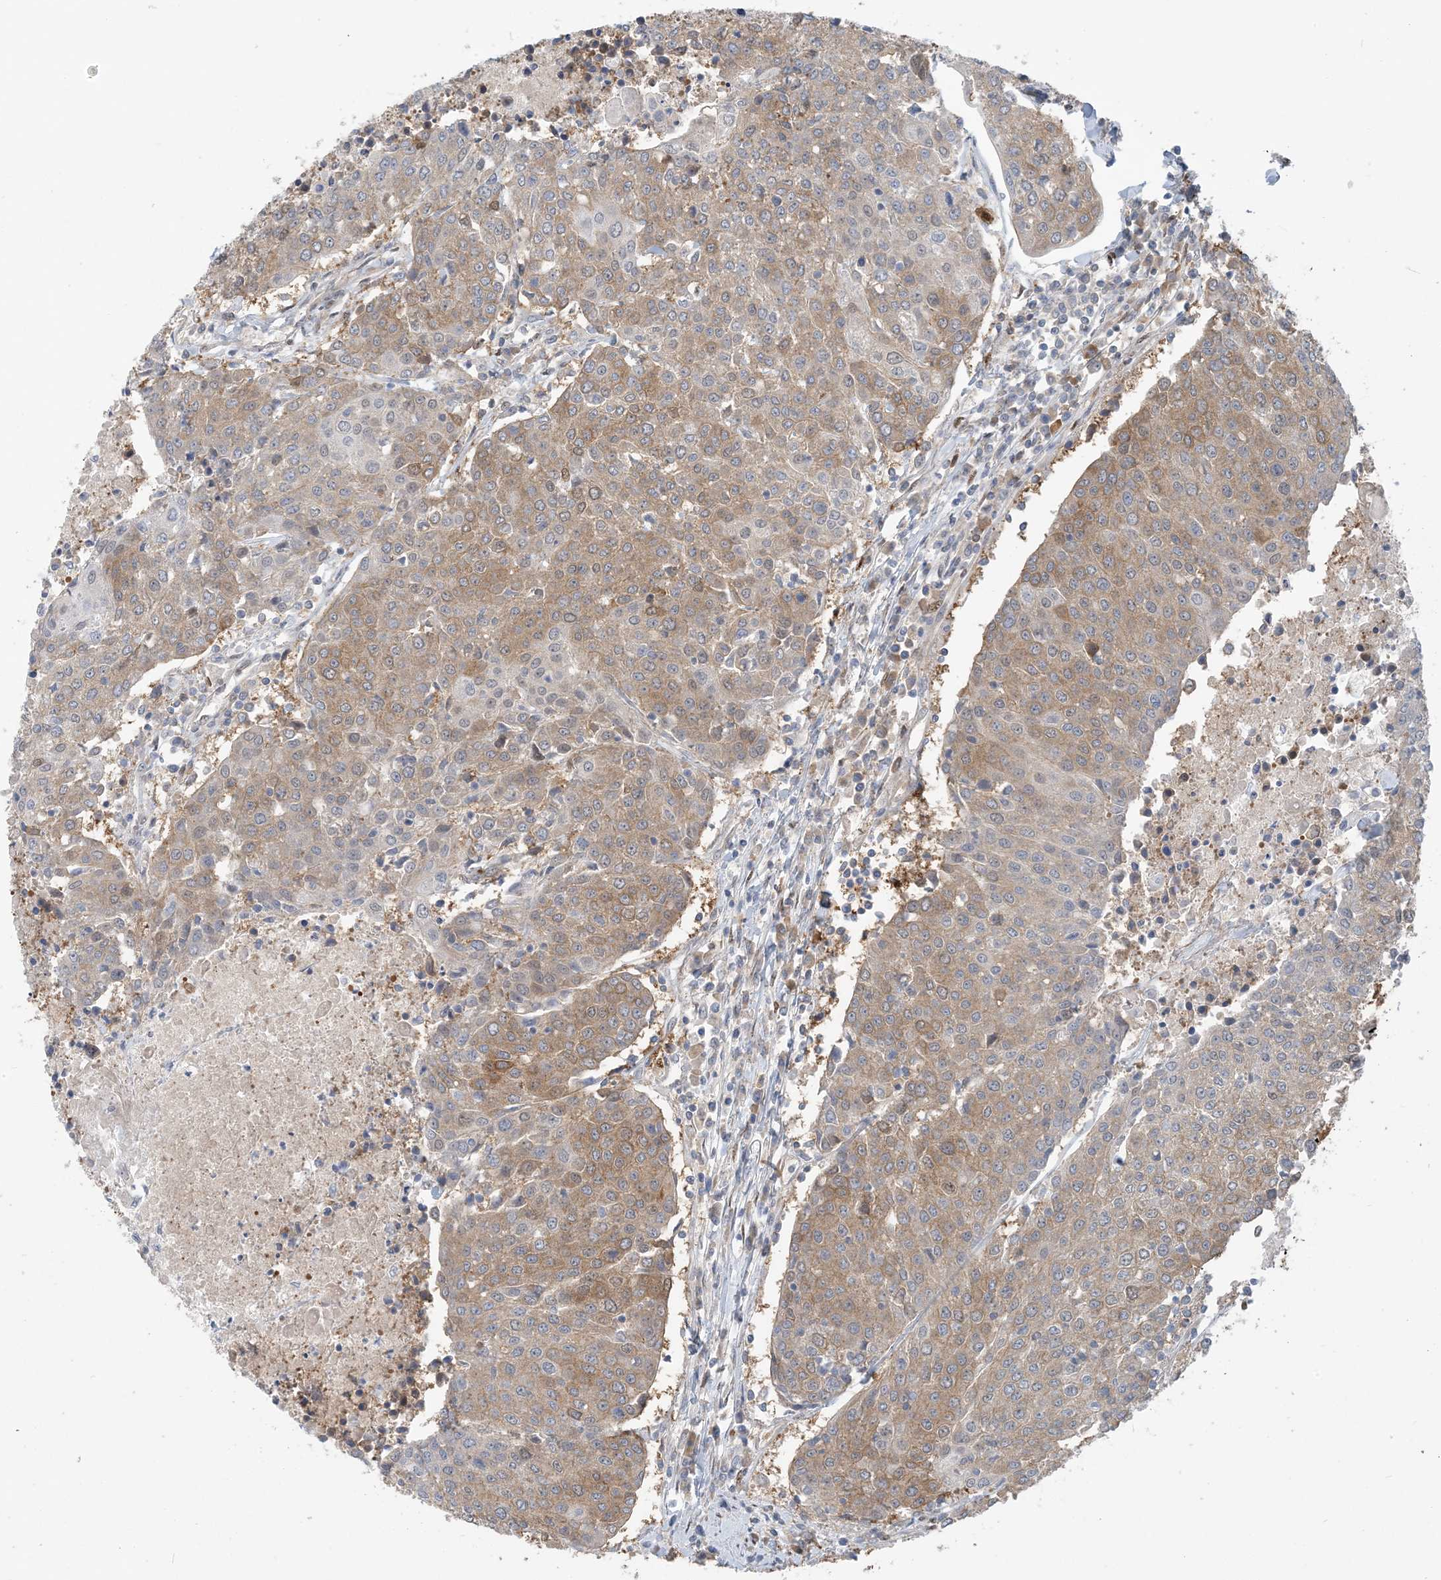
{"staining": {"intensity": "moderate", "quantity": ">75%", "location": "cytoplasmic/membranous"}, "tissue": "urothelial cancer", "cell_type": "Tumor cells", "image_type": "cancer", "snomed": [{"axis": "morphology", "description": "Urothelial carcinoma, High grade"}, {"axis": "topography", "description": "Urinary bladder"}], "caption": "Moderate cytoplasmic/membranous protein staining is appreciated in about >75% of tumor cells in high-grade urothelial carcinoma.", "gene": "ZC3H12A", "patient": {"sex": "female", "age": 85}}